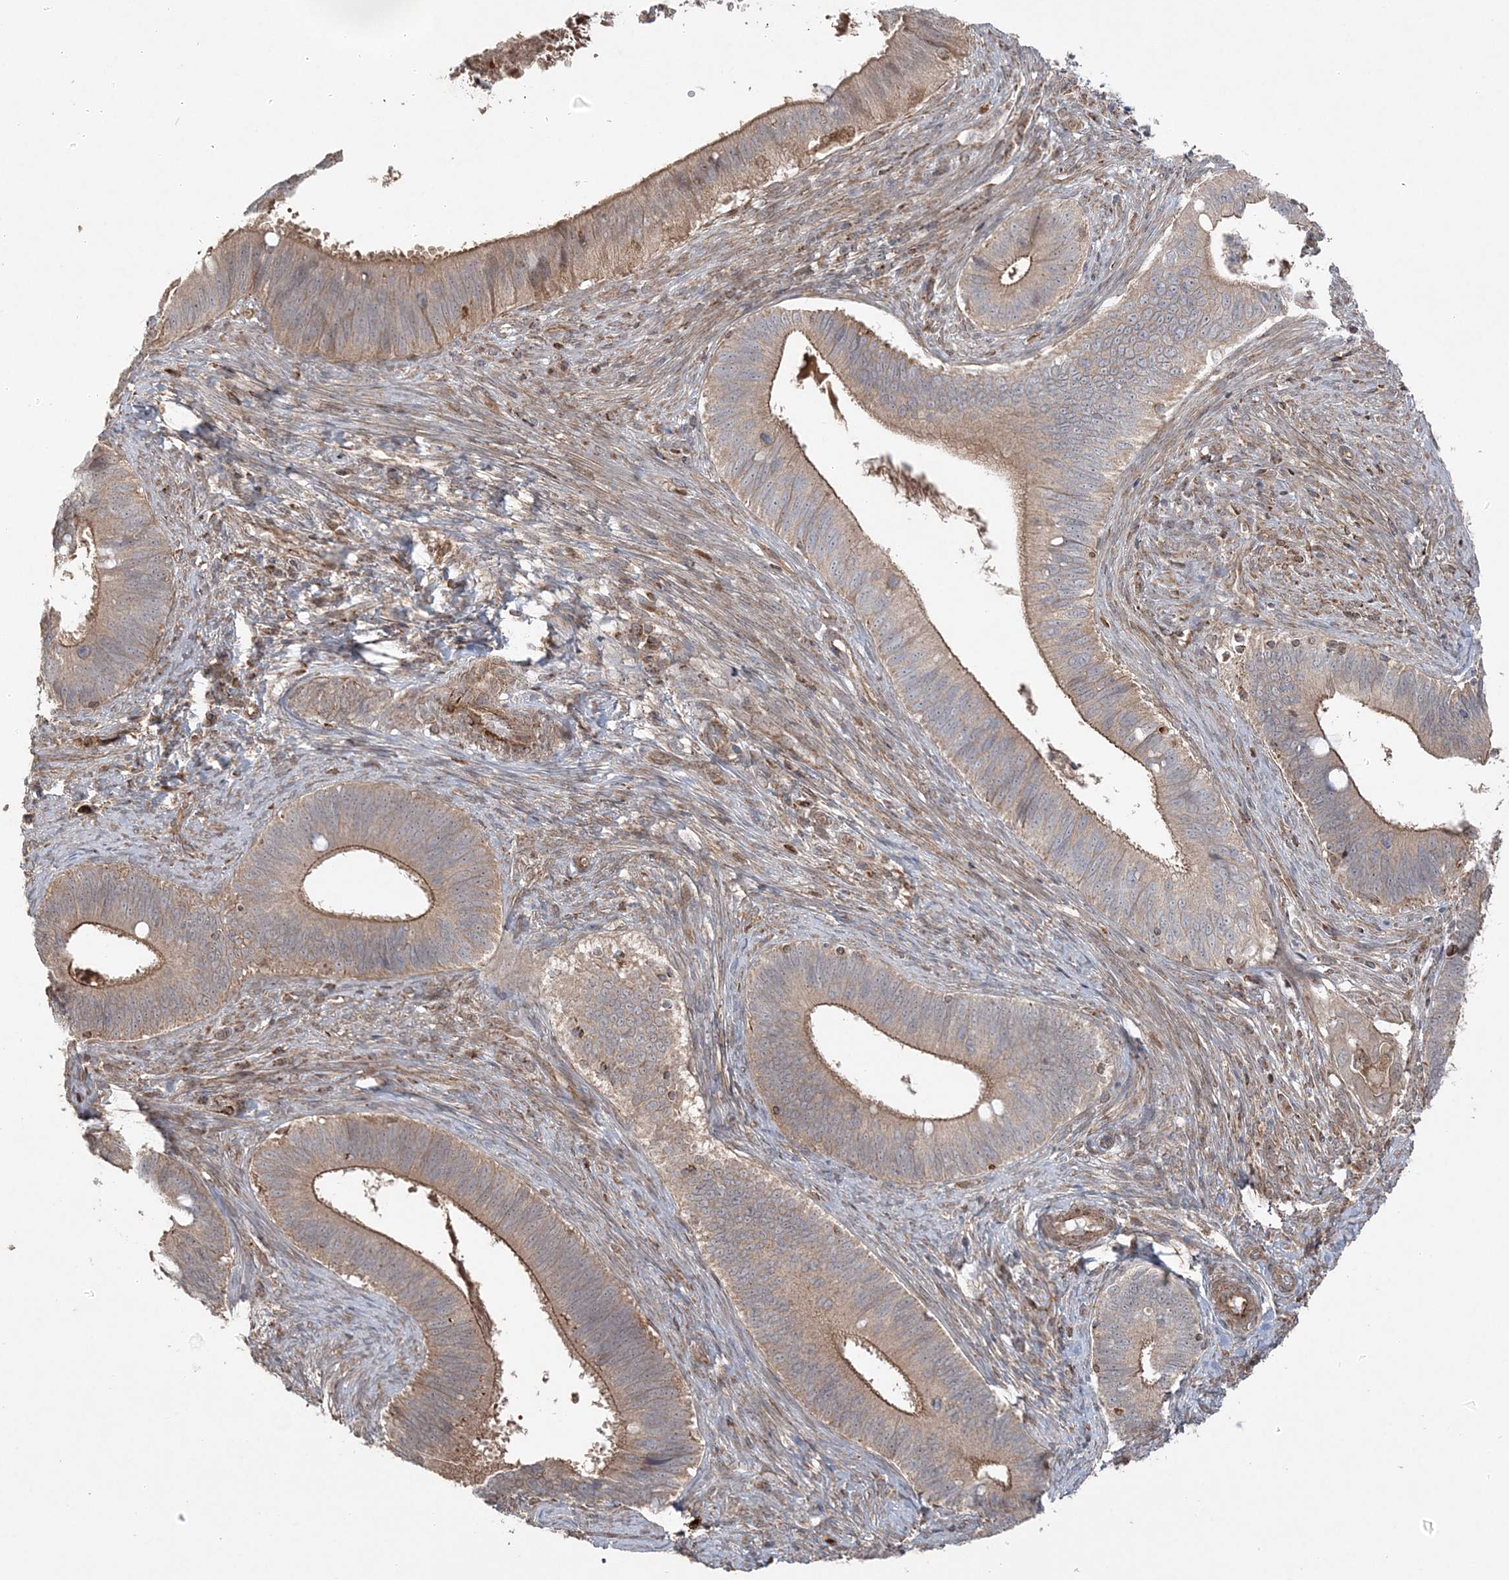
{"staining": {"intensity": "moderate", "quantity": "25%-75%", "location": "cytoplasmic/membranous"}, "tissue": "cervical cancer", "cell_type": "Tumor cells", "image_type": "cancer", "snomed": [{"axis": "morphology", "description": "Adenocarcinoma, NOS"}, {"axis": "topography", "description": "Cervix"}], "caption": "DAB immunohistochemical staining of human cervical cancer exhibits moderate cytoplasmic/membranous protein staining in approximately 25%-75% of tumor cells. Nuclei are stained in blue.", "gene": "SCLT1", "patient": {"sex": "female", "age": 42}}